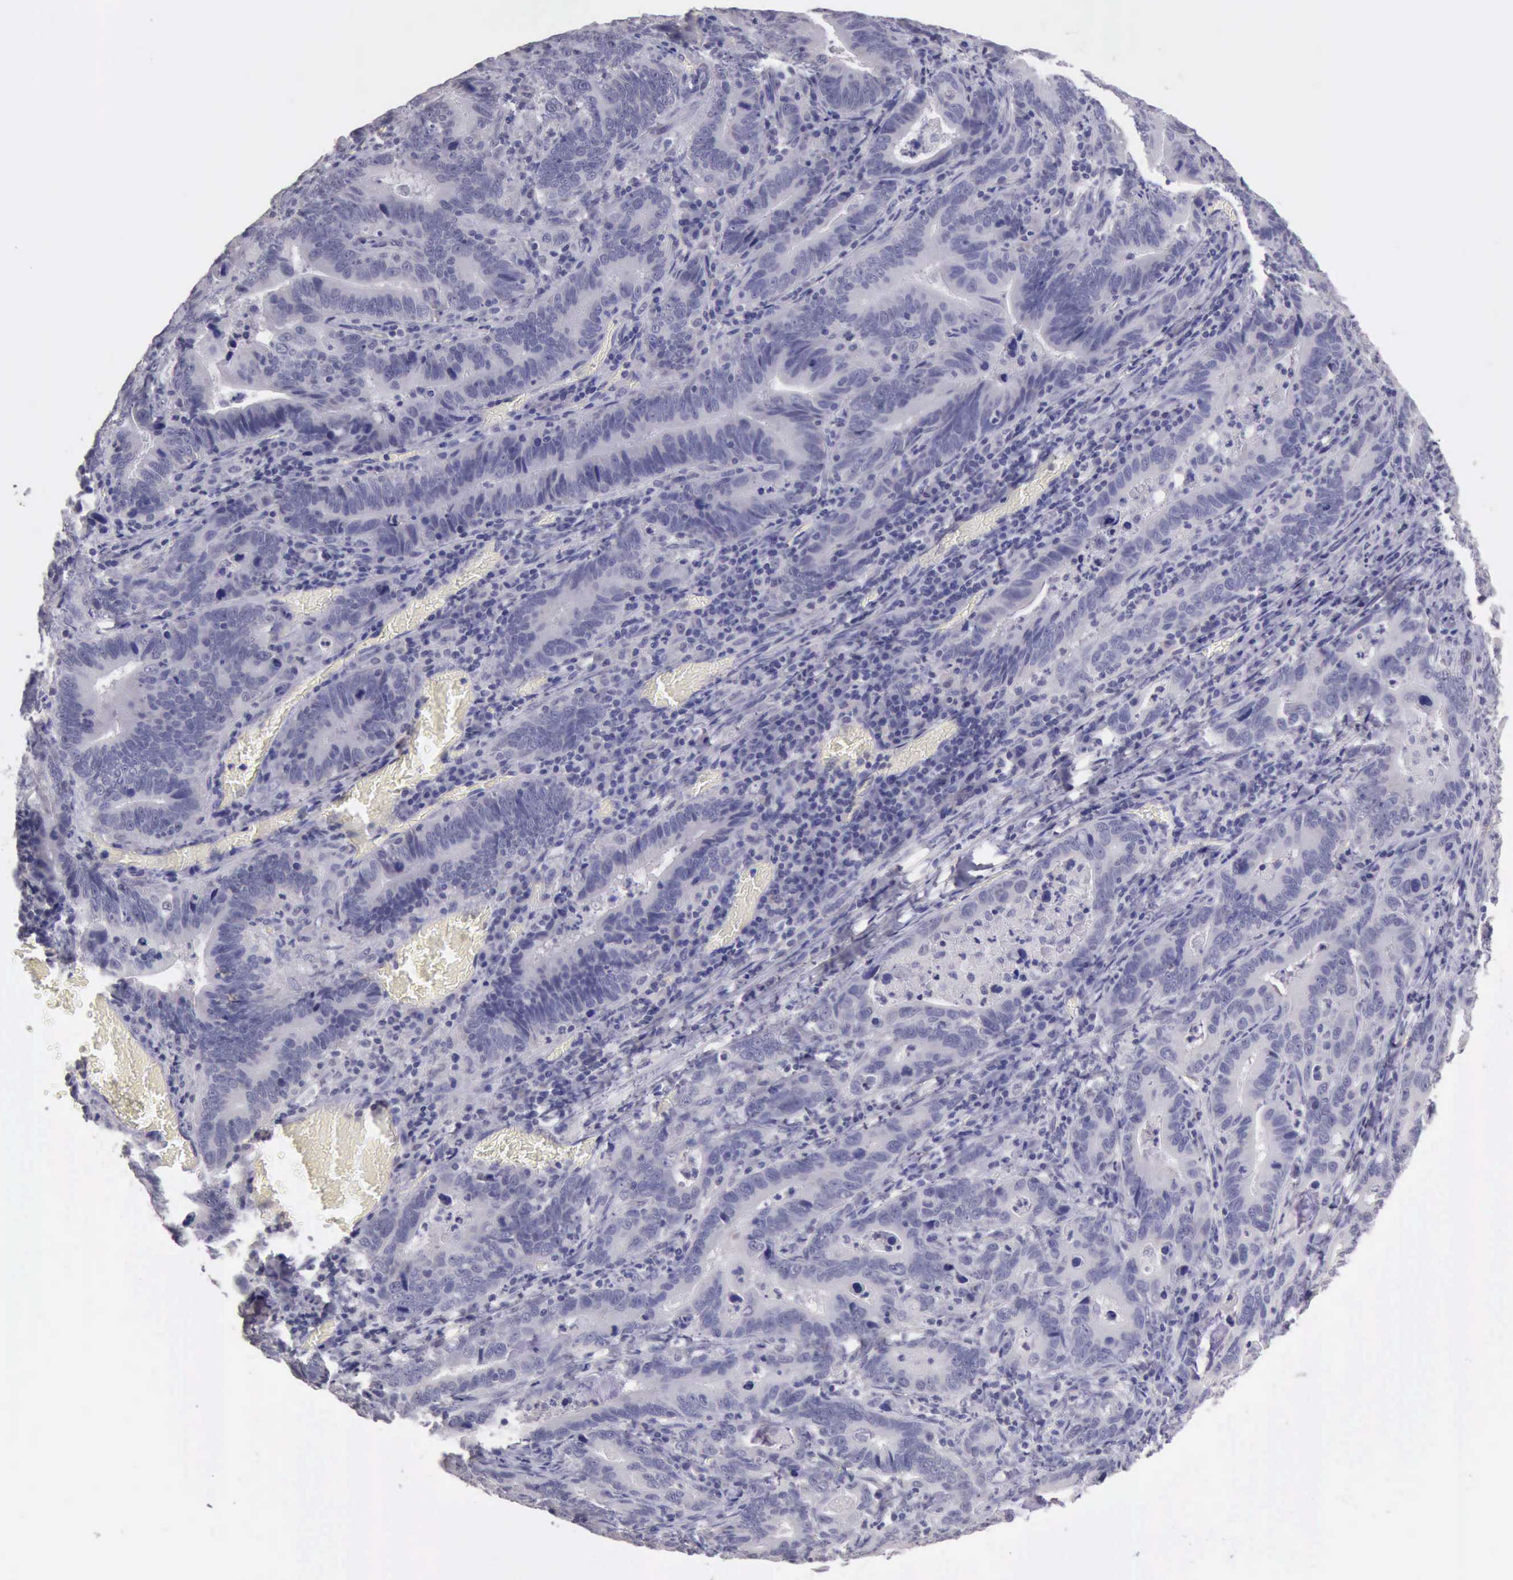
{"staining": {"intensity": "negative", "quantity": "none", "location": "none"}, "tissue": "stomach cancer", "cell_type": "Tumor cells", "image_type": "cancer", "snomed": [{"axis": "morphology", "description": "Adenocarcinoma, NOS"}, {"axis": "topography", "description": "Stomach, upper"}], "caption": "A histopathology image of human stomach cancer (adenocarcinoma) is negative for staining in tumor cells. (IHC, brightfield microscopy, high magnification).", "gene": "KCND1", "patient": {"sex": "male", "age": 63}}